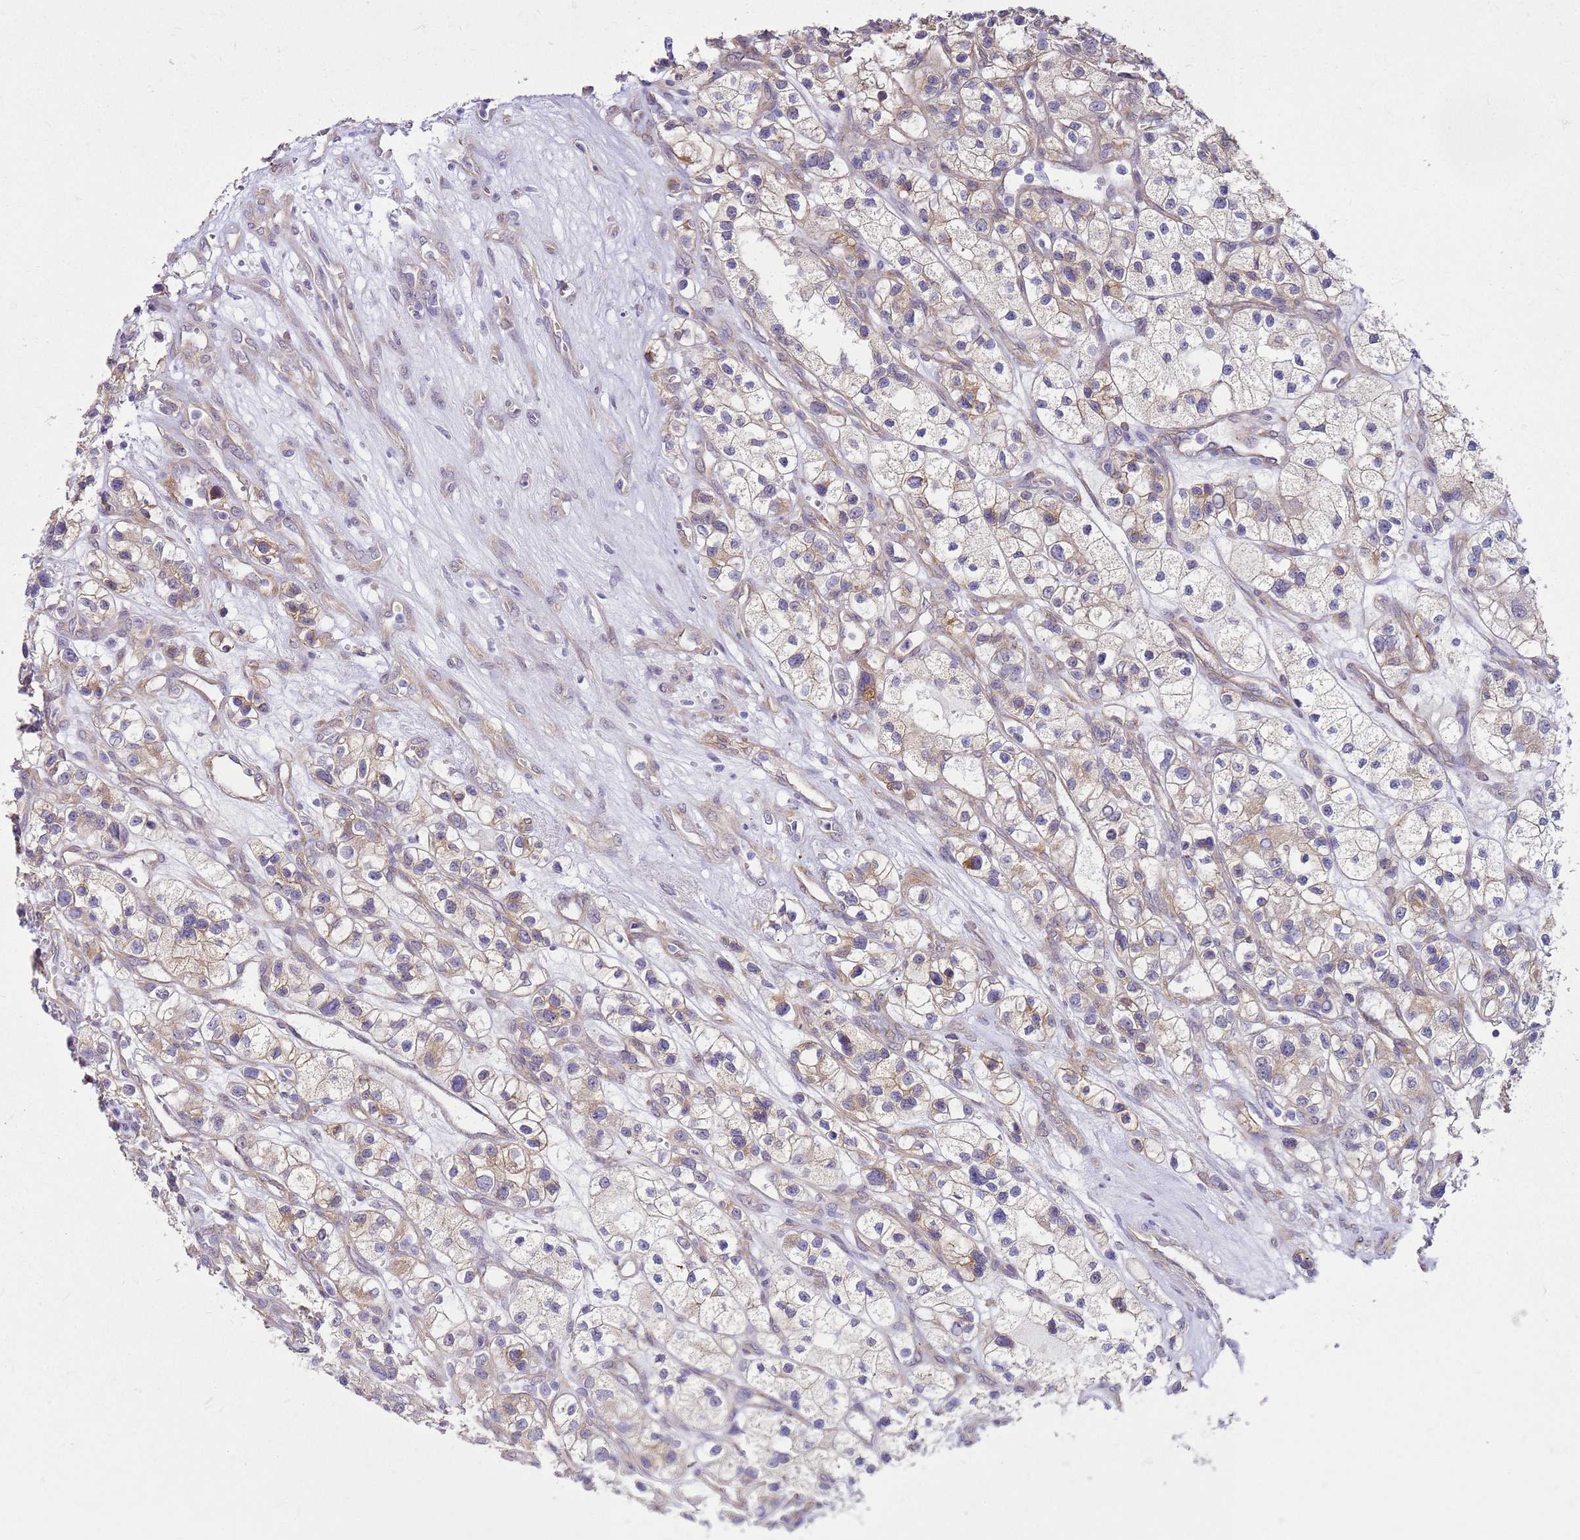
{"staining": {"intensity": "weak", "quantity": "<25%", "location": "cytoplasmic/membranous"}, "tissue": "renal cancer", "cell_type": "Tumor cells", "image_type": "cancer", "snomed": [{"axis": "morphology", "description": "Adenocarcinoma, NOS"}, {"axis": "topography", "description": "Kidney"}], "caption": "Histopathology image shows no significant protein staining in tumor cells of renal cancer.", "gene": "HSPB1", "patient": {"sex": "female", "age": 57}}